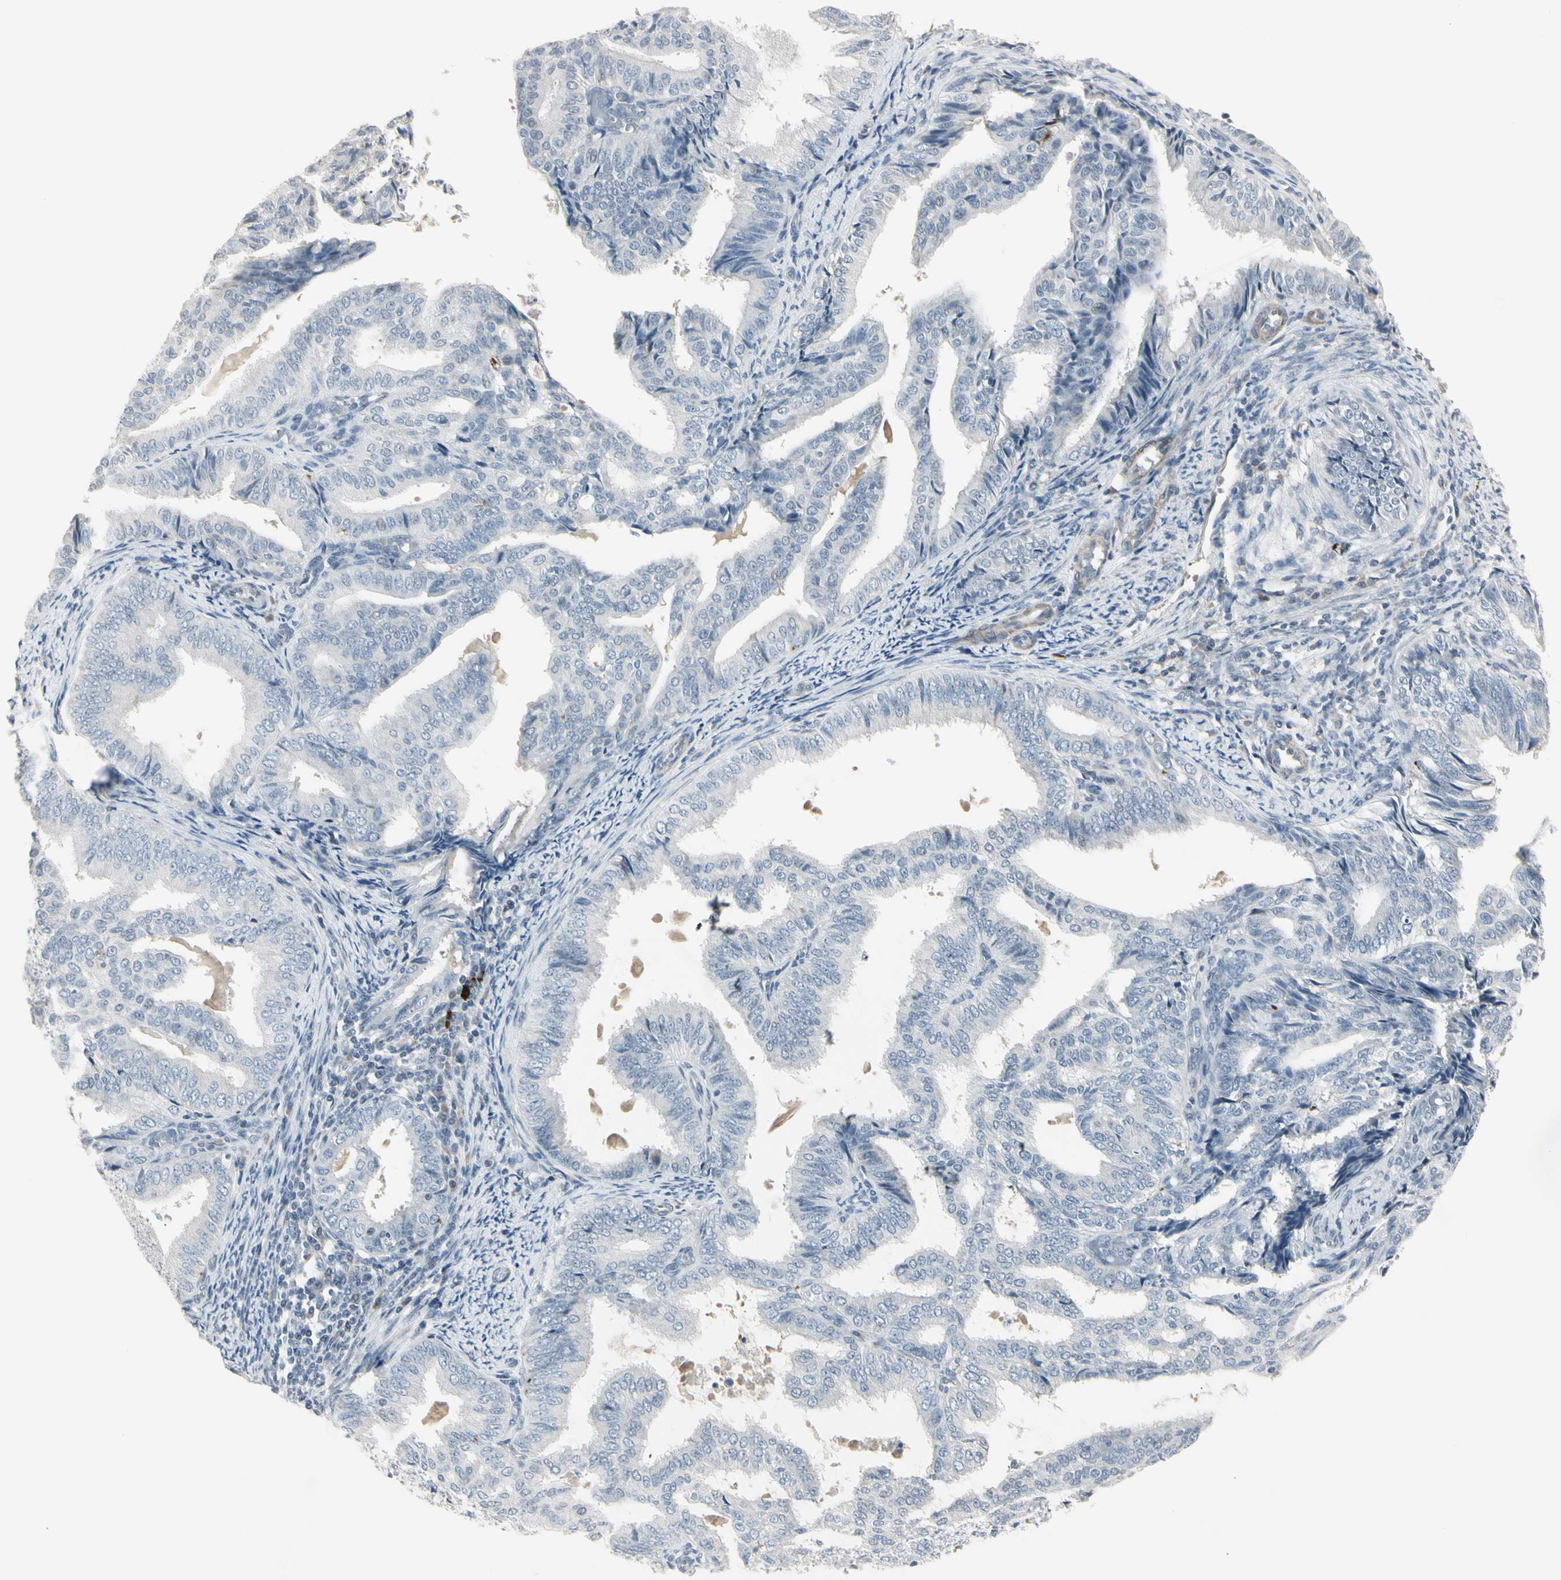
{"staining": {"intensity": "negative", "quantity": "none", "location": "none"}, "tissue": "endometrial cancer", "cell_type": "Tumor cells", "image_type": "cancer", "snomed": [{"axis": "morphology", "description": "Adenocarcinoma, NOS"}, {"axis": "topography", "description": "Endometrium"}], "caption": "The immunohistochemistry histopathology image has no significant expression in tumor cells of endometrial adenocarcinoma tissue.", "gene": "DMPK", "patient": {"sex": "female", "age": 58}}